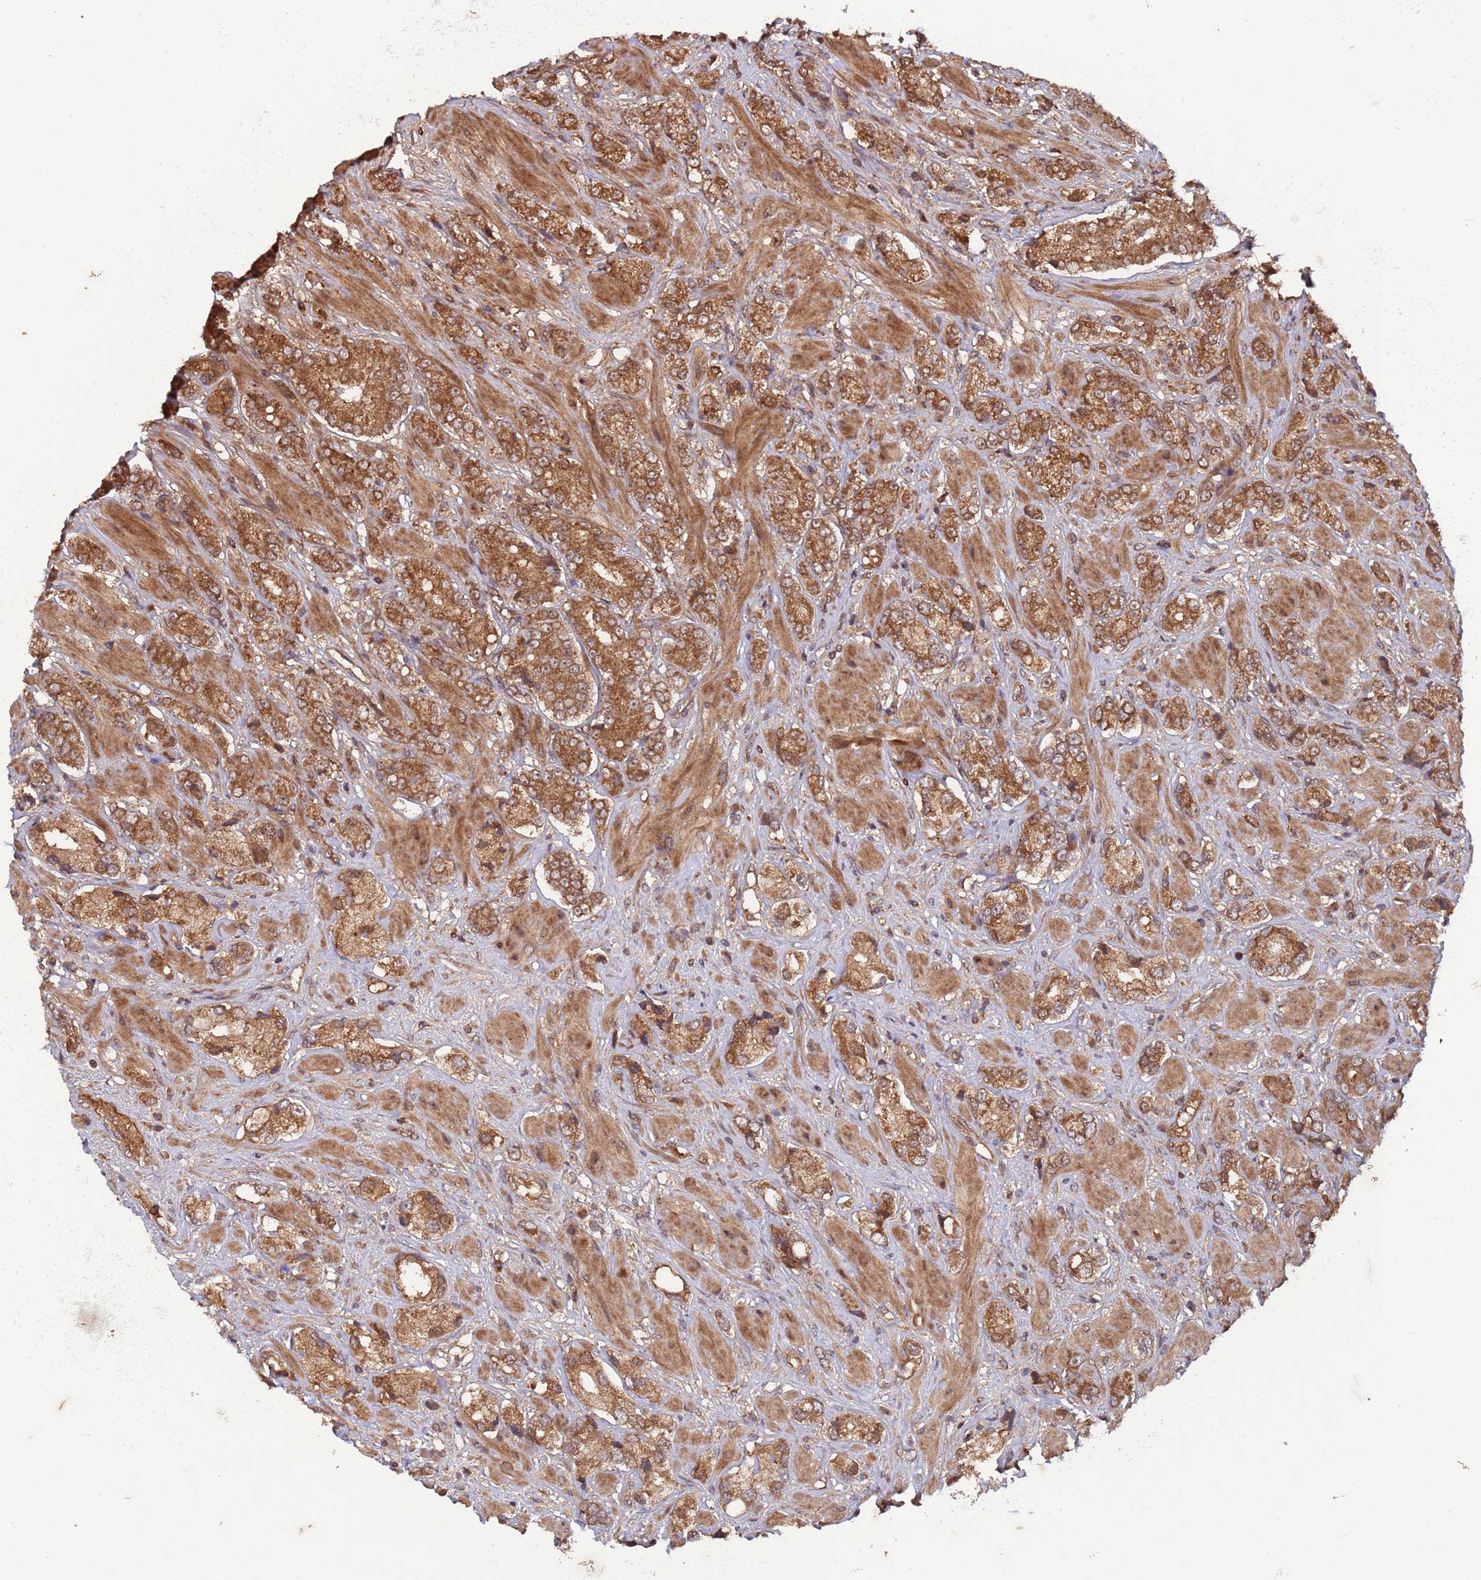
{"staining": {"intensity": "strong", "quantity": ">75%", "location": "cytoplasmic/membranous"}, "tissue": "prostate cancer", "cell_type": "Tumor cells", "image_type": "cancer", "snomed": [{"axis": "morphology", "description": "Adenocarcinoma, High grade"}, {"axis": "topography", "description": "Prostate and seminal vesicle, NOS"}], "caption": "An IHC image of tumor tissue is shown. Protein staining in brown labels strong cytoplasmic/membranous positivity in adenocarcinoma (high-grade) (prostate) within tumor cells.", "gene": "ERI1", "patient": {"sex": "male", "age": 64}}